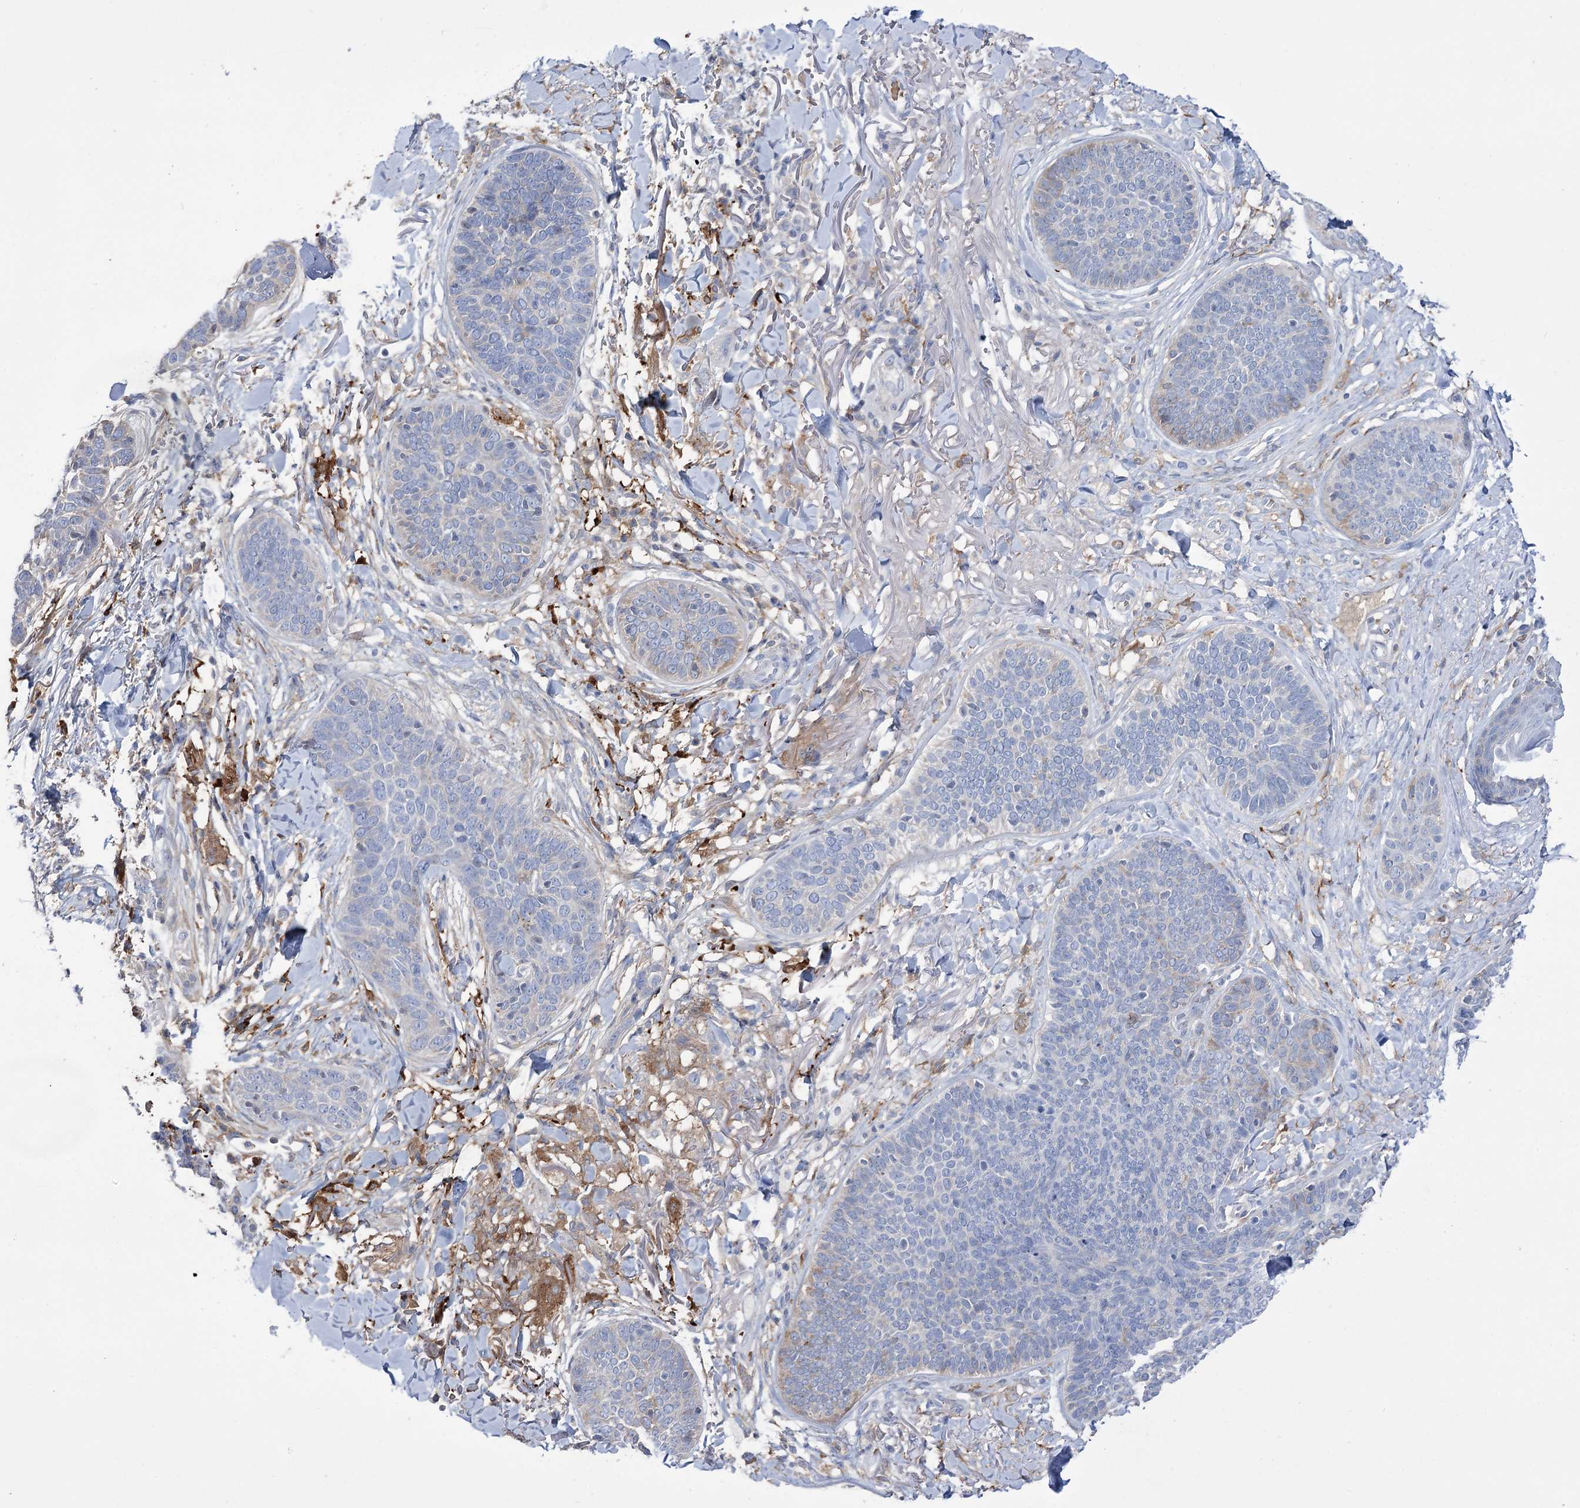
{"staining": {"intensity": "negative", "quantity": "none", "location": "none"}, "tissue": "skin cancer", "cell_type": "Tumor cells", "image_type": "cancer", "snomed": [{"axis": "morphology", "description": "Basal cell carcinoma"}, {"axis": "topography", "description": "Skin"}], "caption": "Immunohistochemical staining of skin cancer (basal cell carcinoma) demonstrates no significant staining in tumor cells.", "gene": "ZNF622", "patient": {"sex": "male", "age": 85}}